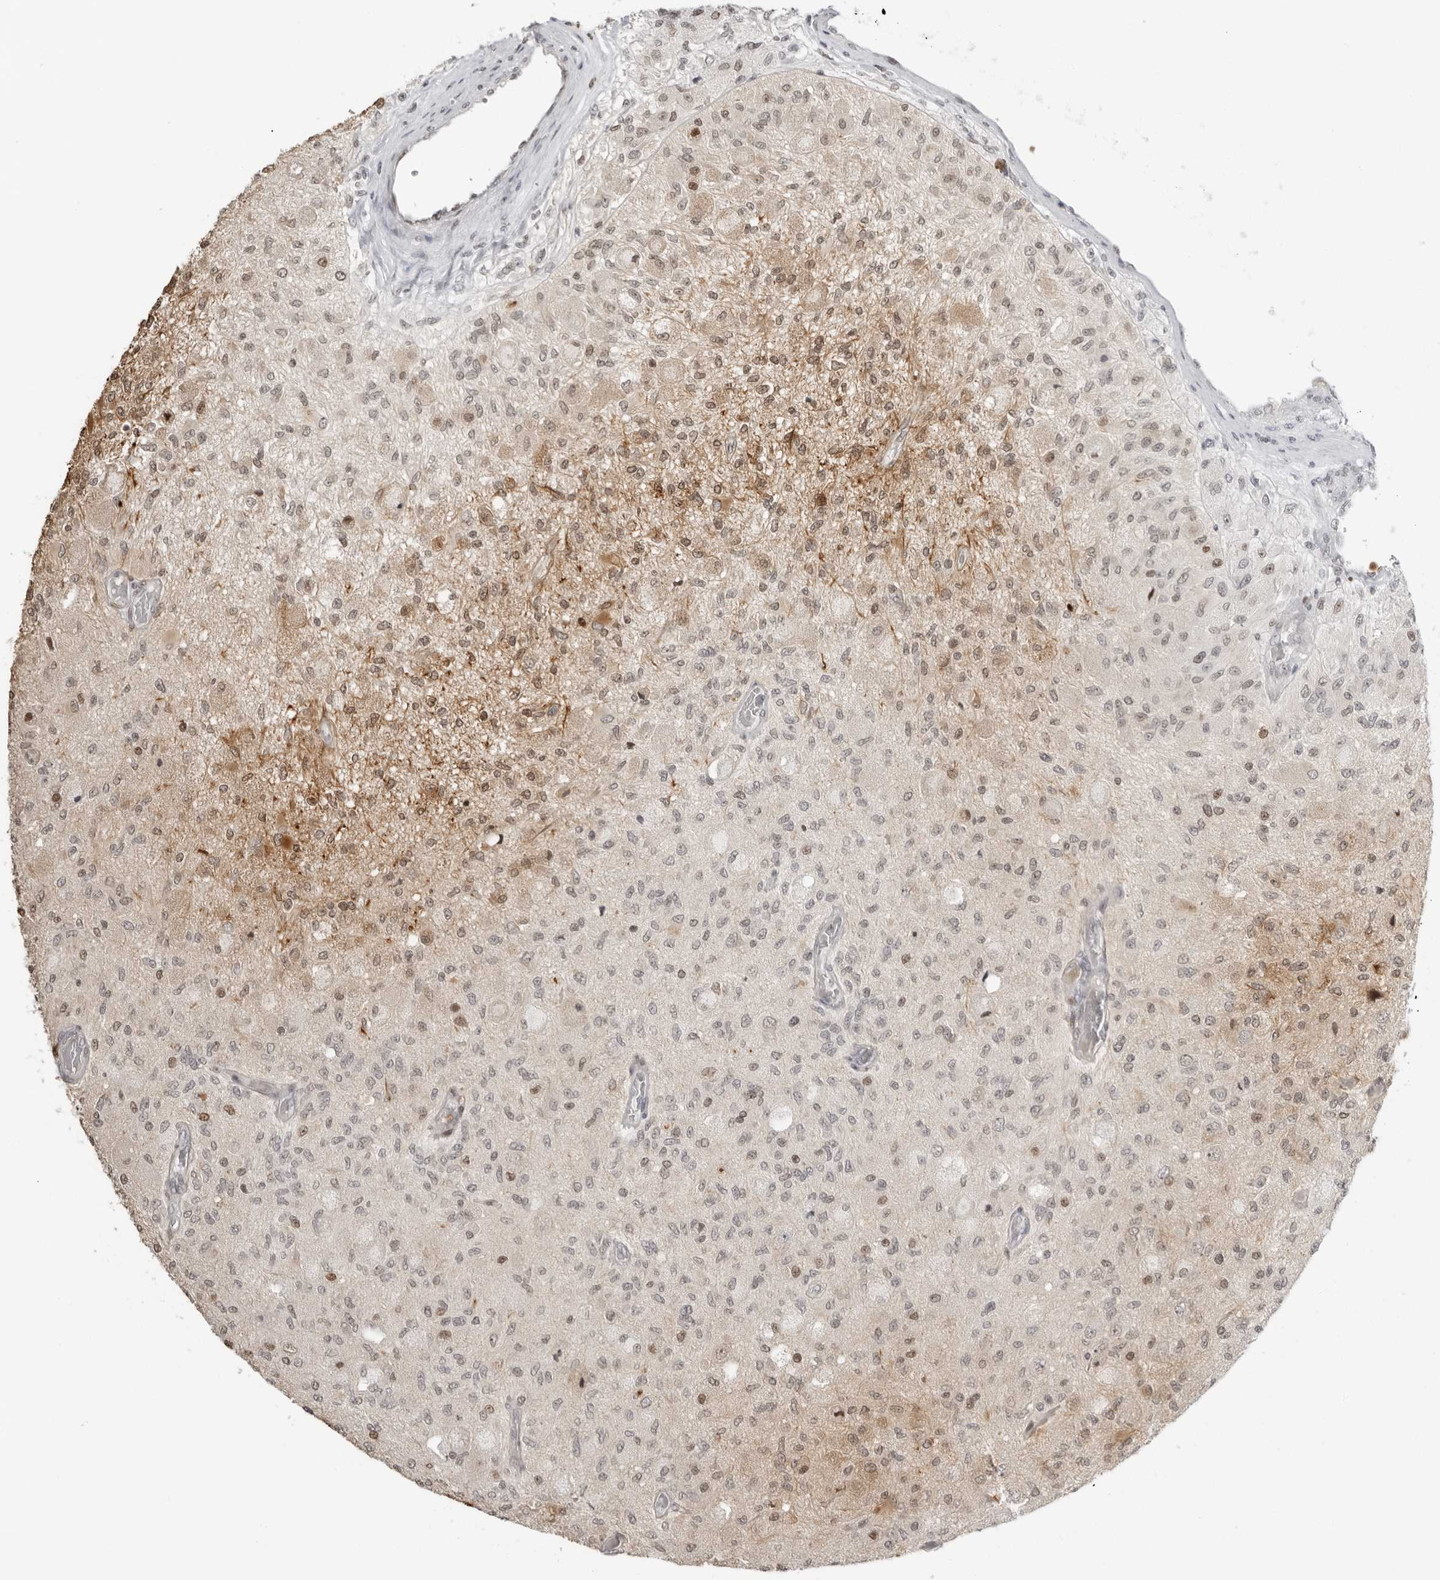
{"staining": {"intensity": "weak", "quantity": "25%-75%", "location": "nuclear"}, "tissue": "glioma", "cell_type": "Tumor cells", "image_type": "cancer", "snomed": [{"axis": "morphology", "description": "Normal tissue, NOS"}, {"axis": "morphology", "description": "Glioma, malignant, High grade"}, {"axis": "topography", "description": "Cerebral cortex"}], "caption": "Tumor cells reveal low levels of weak nuclear staining in about 25%-75% of cells in human malignant glioma (high-grade).", "gene": "RNF146", "patient": {"sex": "male", "age": 77}}